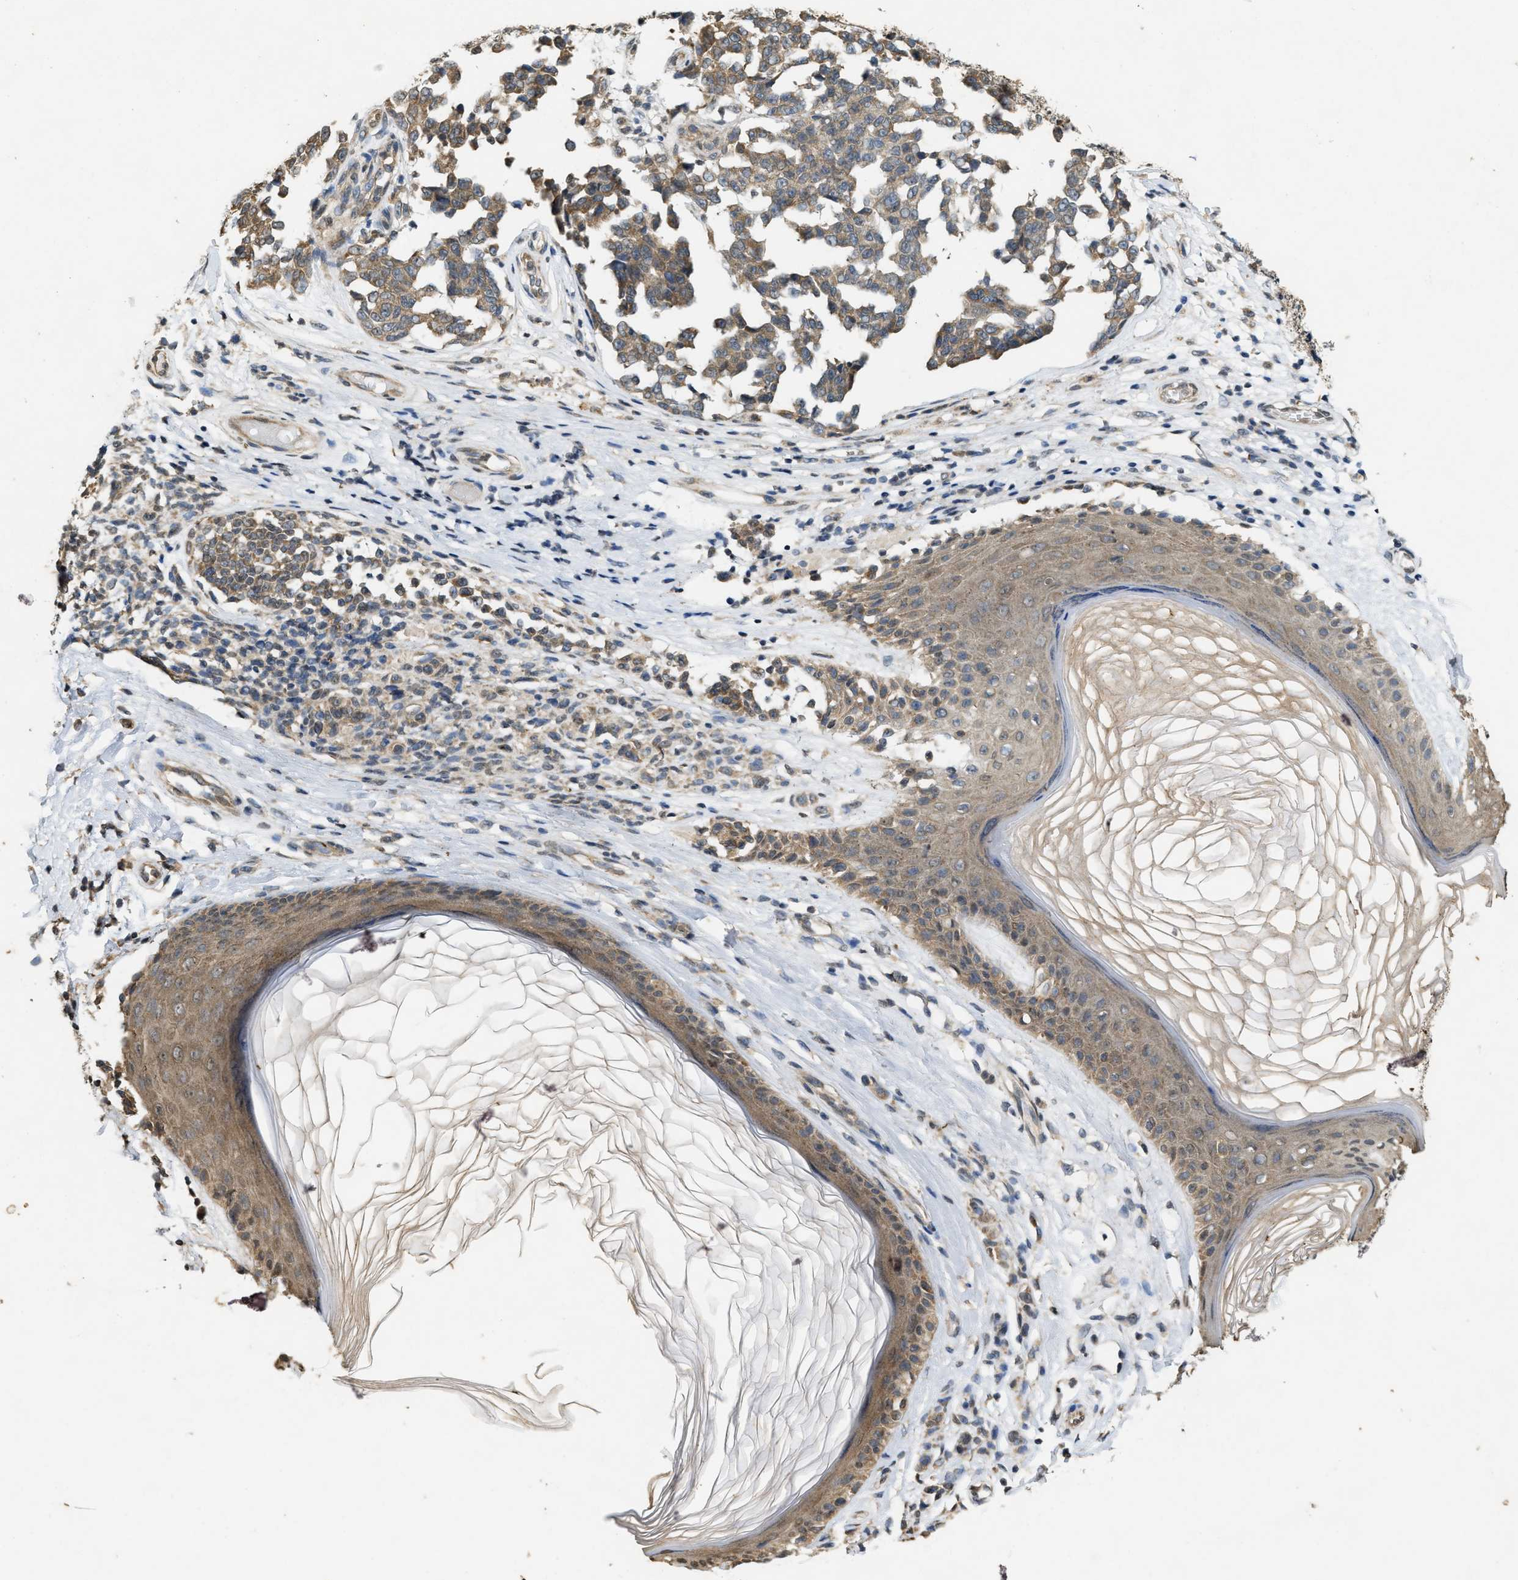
{"staining": {"intensity": "moderate", "quantity": ">75%", "location": "cytoplasmic/membranous"}, "tissue": "melanoma", "cell_type": "Tumor cells", "image_type": "cancer", "snomed": [{"axis": "morphology", "description": "Malignant melanoma, NOS"}, {"axis": "topography", "description": "Skin"}], "caption": "Immunohistochemistry (IHC) photomicrograph of neoplastic tissue: human melanoma stained using immunohistochemistry (IHC) displays medium levels of moderate protein expression localized specifically in the cytoplasmic/membranous of tumor cells, appearing as a cytoplasmic/membranous brown color.", "gene": "KIF21A", "patient": {"sex": "female", "age": 64}}